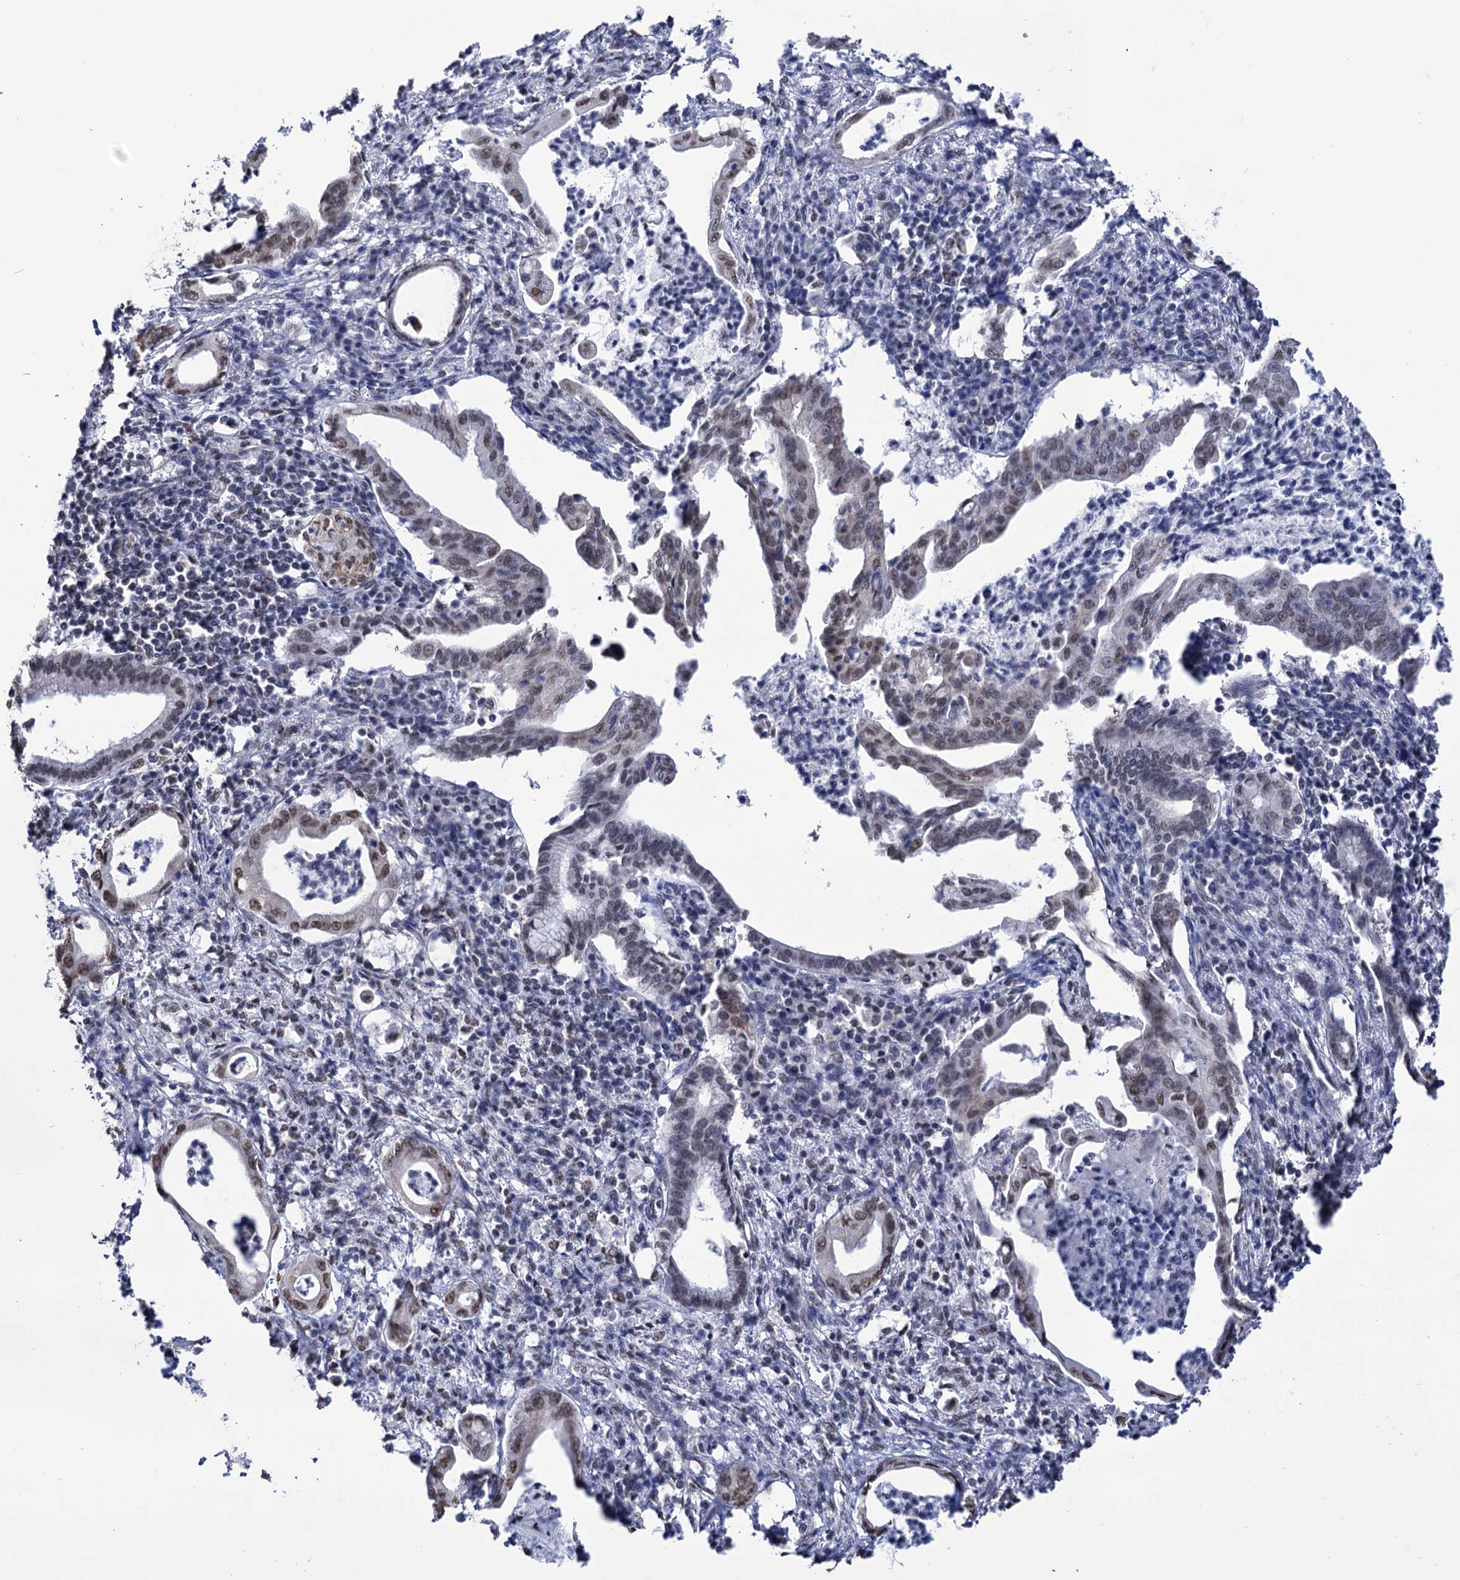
{"staining": {"intensity": "weak", "quantity": "25%-75%", "location": "nuclear"}, "tissue": "pancreatic cancer", "cell_type": "Tumor cells", "image_type": "cancer", "snomed": [{"axis": "morphology", "description": "Adenocarcinoma, NOS"}, {"axis": "topography", "description": "Pancreas"}], "caption": "A low amount of weak nuclear positivity is appreciated in approximately 25%-75% of tumor cells in adenocarcinoma (pancreatic) tissue.", "gene": "ABHD10", "patient": {"sex": "female", "age": 55}}